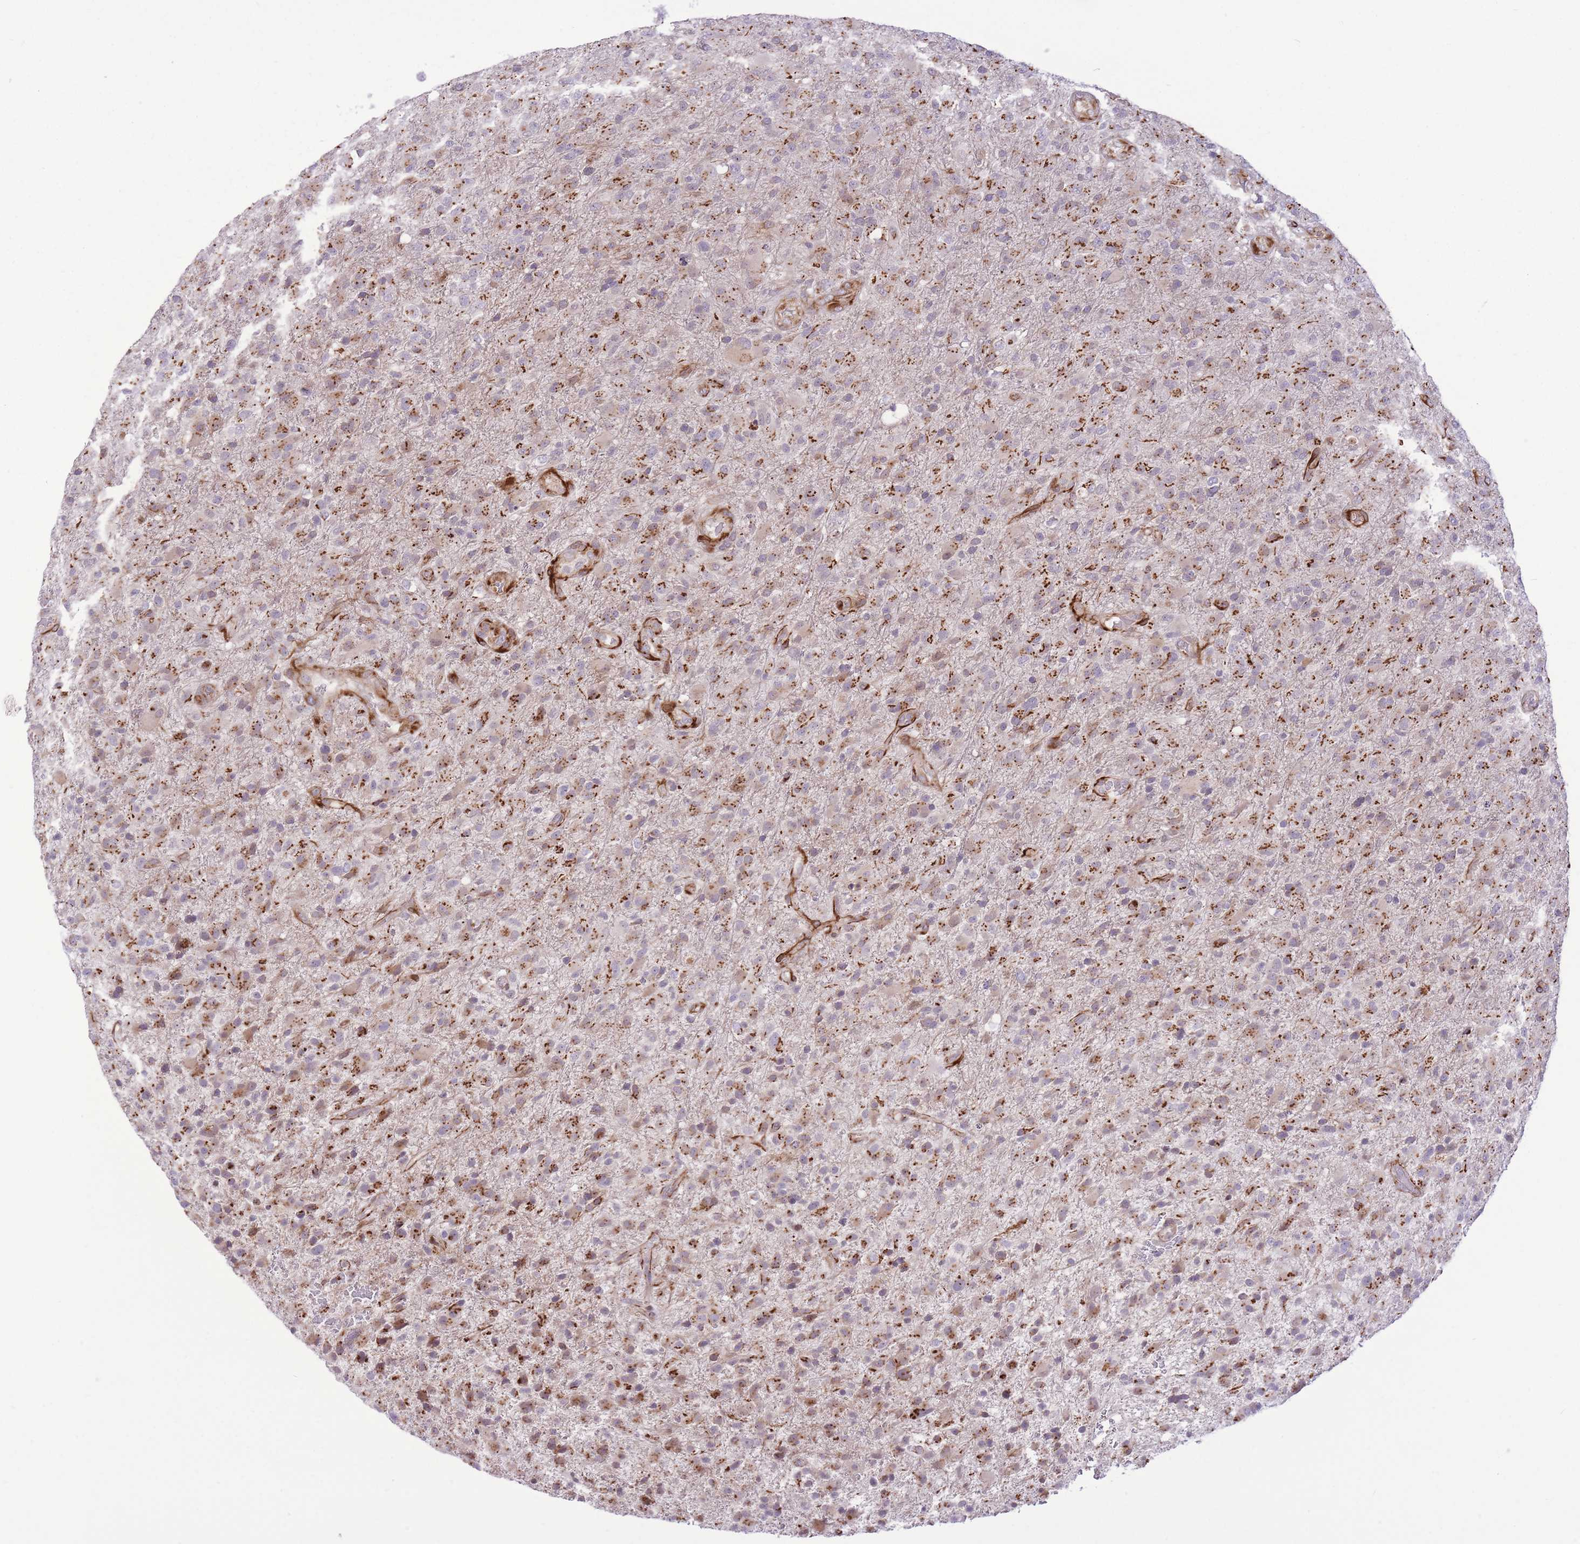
{"staining": {"intensity": "strong", "quantity": "<25%", "location": "cytoplasmic/membranous"}, "tissue": "glioma", "cell_type": "Tumor cells", "image_type": "cancer", "snomed": [{"axis": "morphology", "description": "Glioma, malignant, Low grade"}, {"axis": "topography", "description": "Brain"}], "caption": "Immunohistochemical staining of human malignant glioma (low-grade) reveals medium levels of strong cytoplasmic/membranous staining in approximately <25% of tumor cells. The staining was performed using DAB (3,3'-diaminobenzidine) to visualize the protein expression in brown, while the nuclei were stained in blue with hematoxylin (Magnification: 20x).", "gene": "ZBED5", "patient": {"sex": "male", "age": 65}}